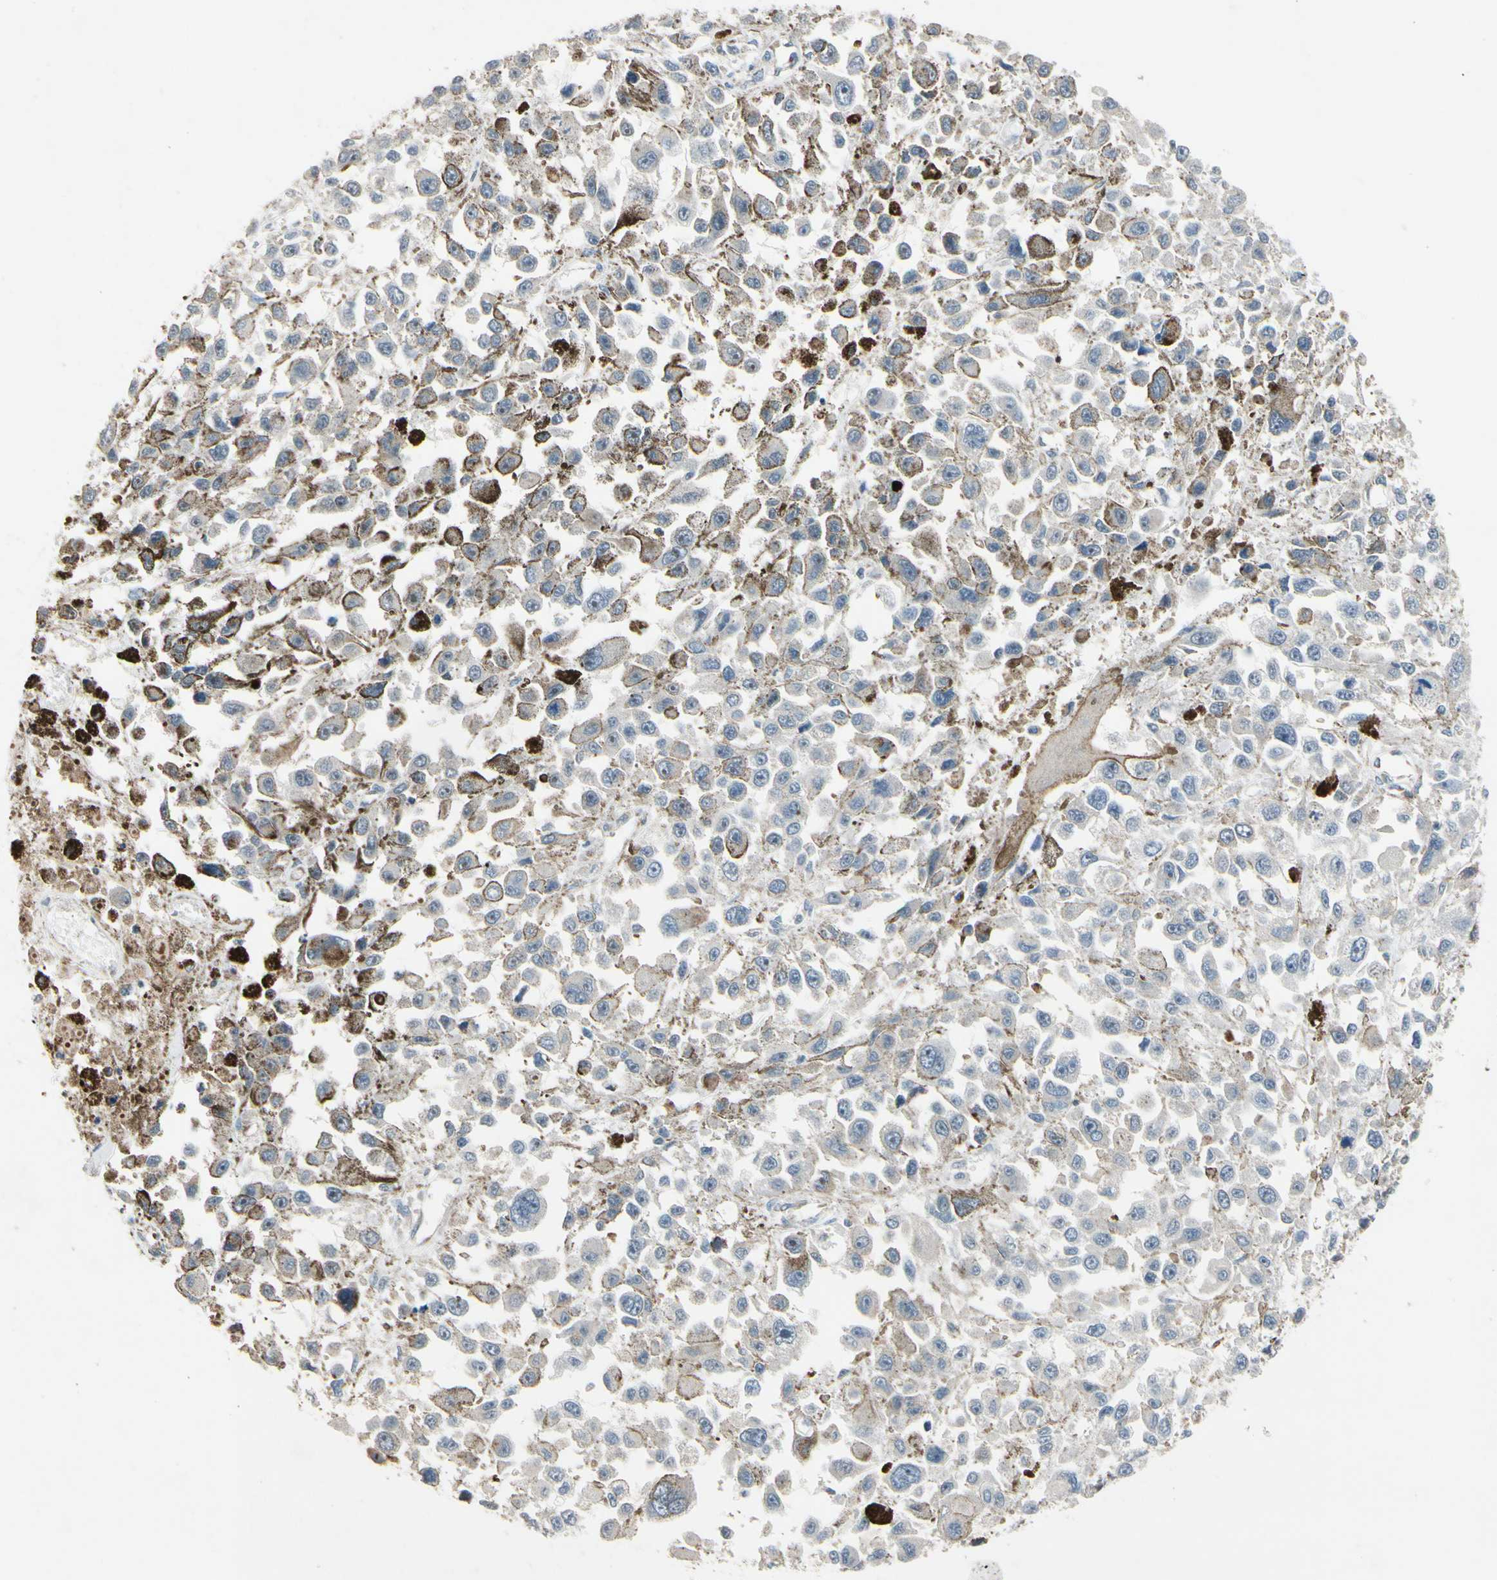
{"staining": {"intensity": "weak", "quantity": ">75%", "location": "cytoplasmic/membranous"}, "tissue": "melanoma", "cell_type": "Tumor cells", "image_type": "cancer", "snomed": [{"axis": "morphology", "description": "Malignant melanoma, Metastatic site"}, {"axis": "topography", "description": "Lymph node"}], "caption": "High-magnification brightfield microscopy of melanoma stained with DAB (brown) and counterstained with hematoxylin (blue). tumor cells exhibit weak cytoplasmic/membranous expression is present in about>75% of cells.", "gene": "CPT1A", "patient": {"sex": "male", "age": 59}}